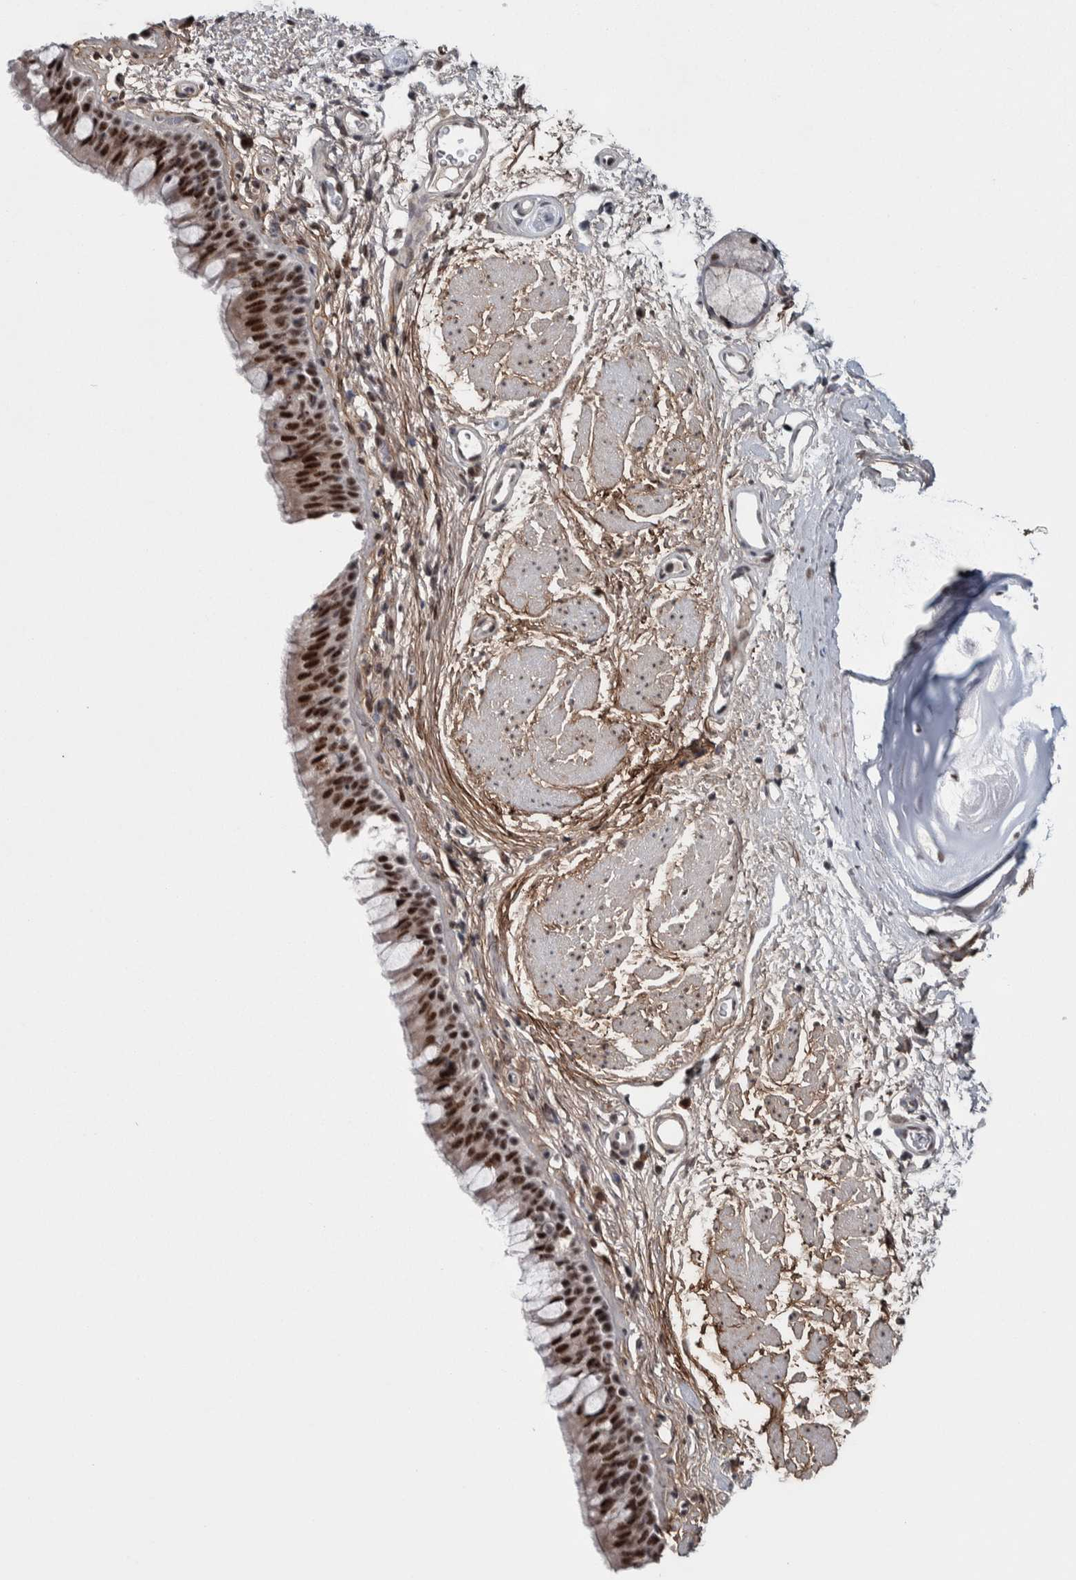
{"staining": {"intensity": "strong", "quantity": ">75%", "location": "nuclear"}, "tissue": "bronchus", "cell_type": "Respiratory epithelial cells", "image_type": "normal", "snomed": [{"axis": "morphology", "description": "Normal tissue, NOS"}, {"axis": "topography", "description": "Cartilage tissue"}, {"axis": "topography", "description": "Bronchus"}], "caption": "Unremarkable bronchus displays strong nuclear expression in approximately >75% of respiratory epithelial cells.", "gene": "ASPN", "patient": {"sex": "female", "age": 53}}